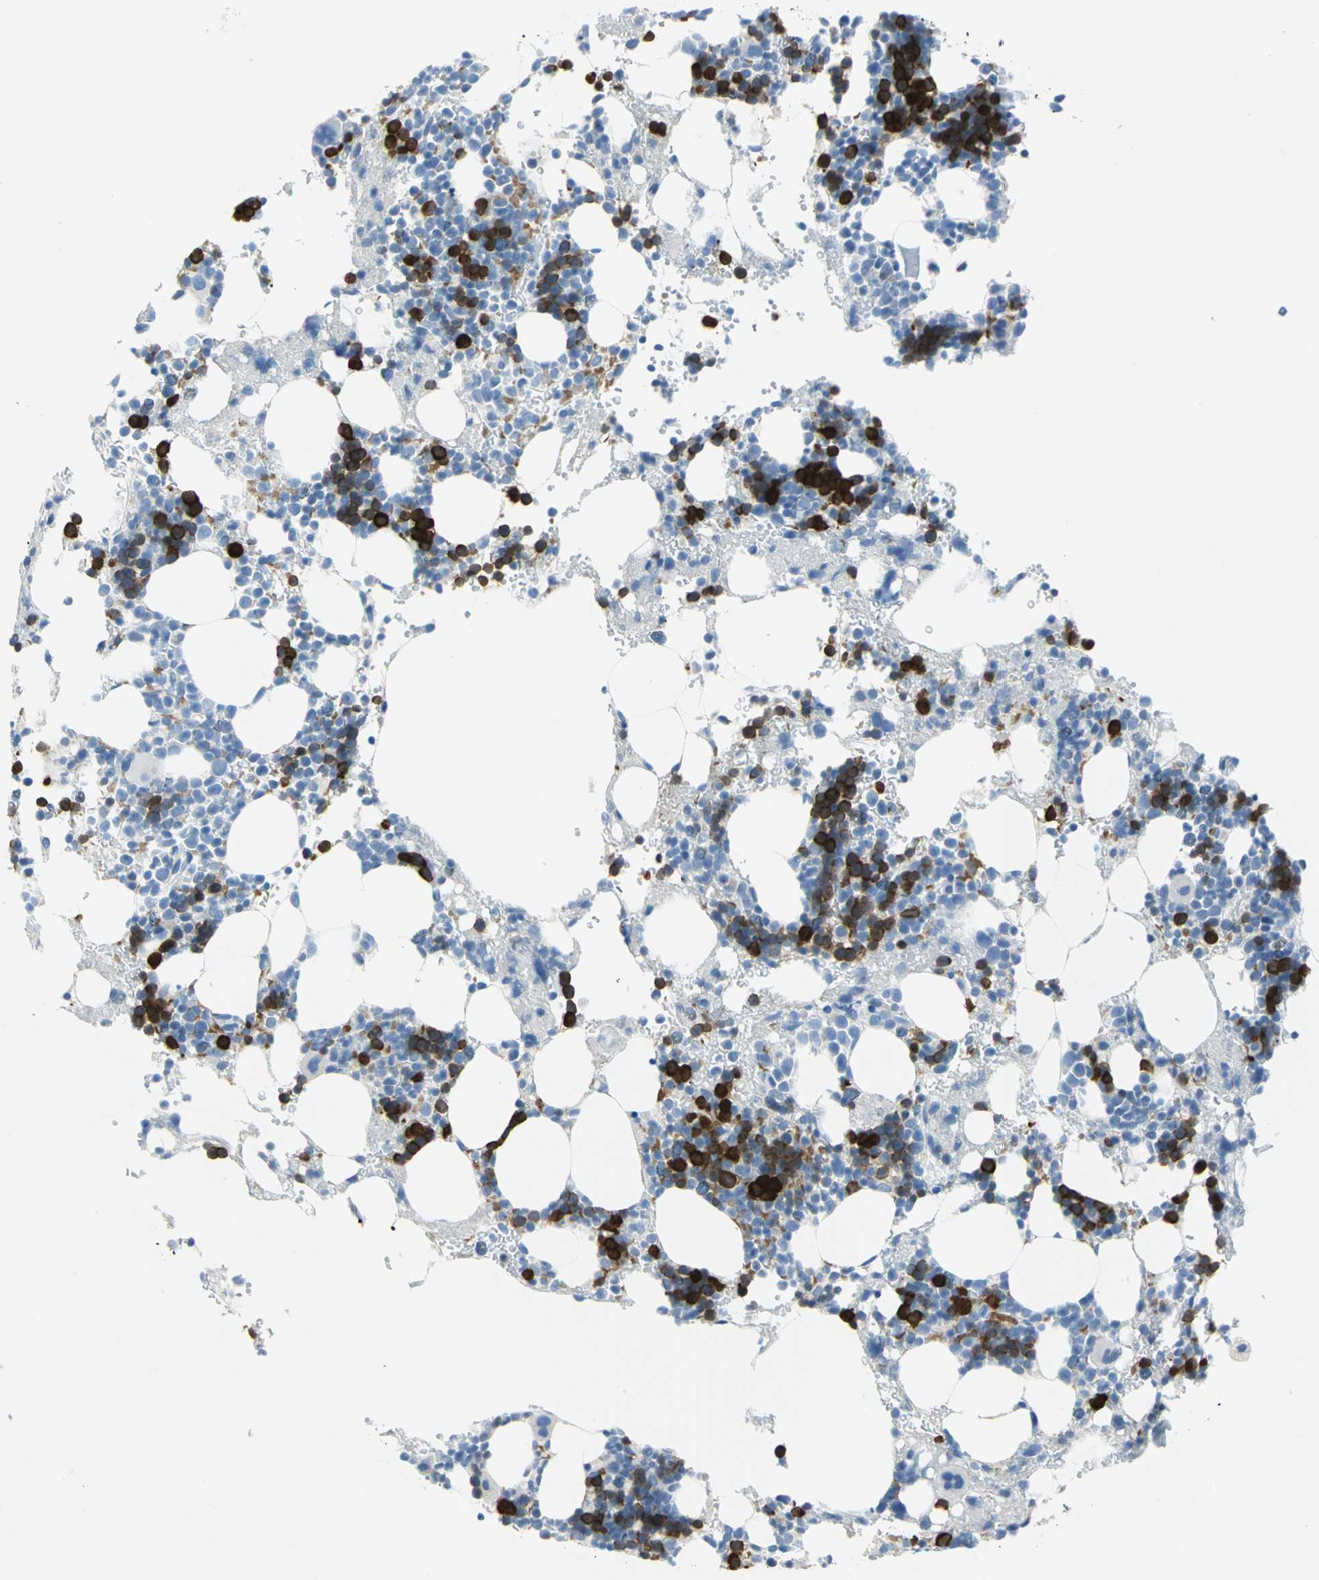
{"staining": {"intensity": "strong", "quantity": "<25%", "location": "cytoplasmic/membranous,nuclear"}, "tissue": "bone marrow", "cell_type": "Hematopoietic cells", "image_type": "normal", "snomed": [{"axis": "morphology", "description": "Normal tissue, NOS"}, {"axis": "topography", "description": "Bone marrow"}], "caption": "Bone marrow was stained to show a protein in brown. There is medium levels of strong cytoplasmic/membranous,nuclear staining in about <25% of hematopoietic cells. (IHC, brightfield microscopy, high magnification).", "gene": "PKLR", "patient": {"sex": "male", "age": 17}}